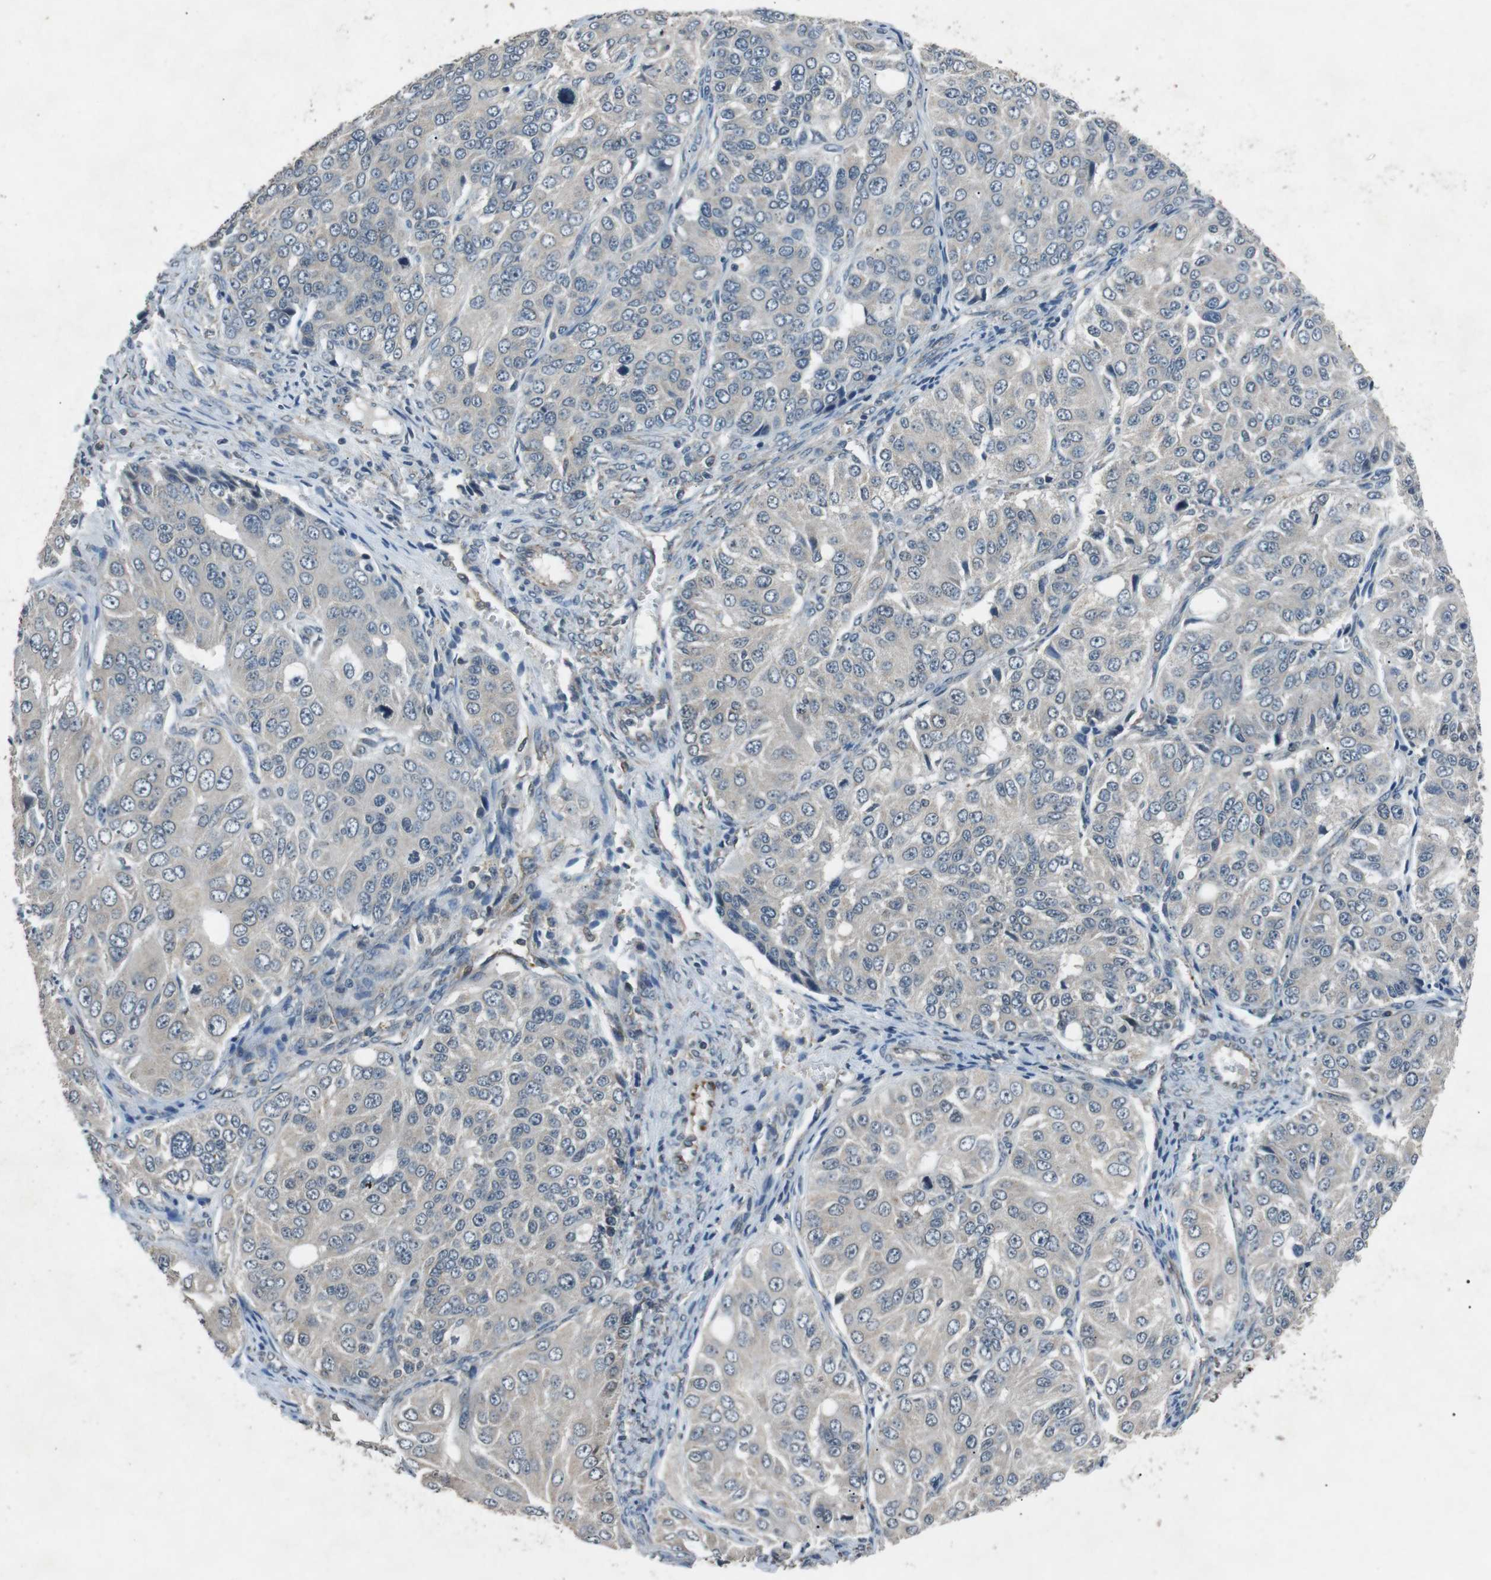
{"staining": {"intensity": "negative", "quantity": "none", "location": "none"}, "tissue": "ovarian cancer", "cell_type": "Tumor cells", "image_type": "cancer", "snomed": [{"axis": "morphology", "description": "Carcinoma, endometroid"}, {"axis": "topography", "description": "Ovary"}], "caption": "Tumor cells are negative for protein expression in human ovarian endometroid carcinoma. Nuclei are stained in blue.", "gene": "NEK7", "patient": {"sex": "female", "age": 51}}